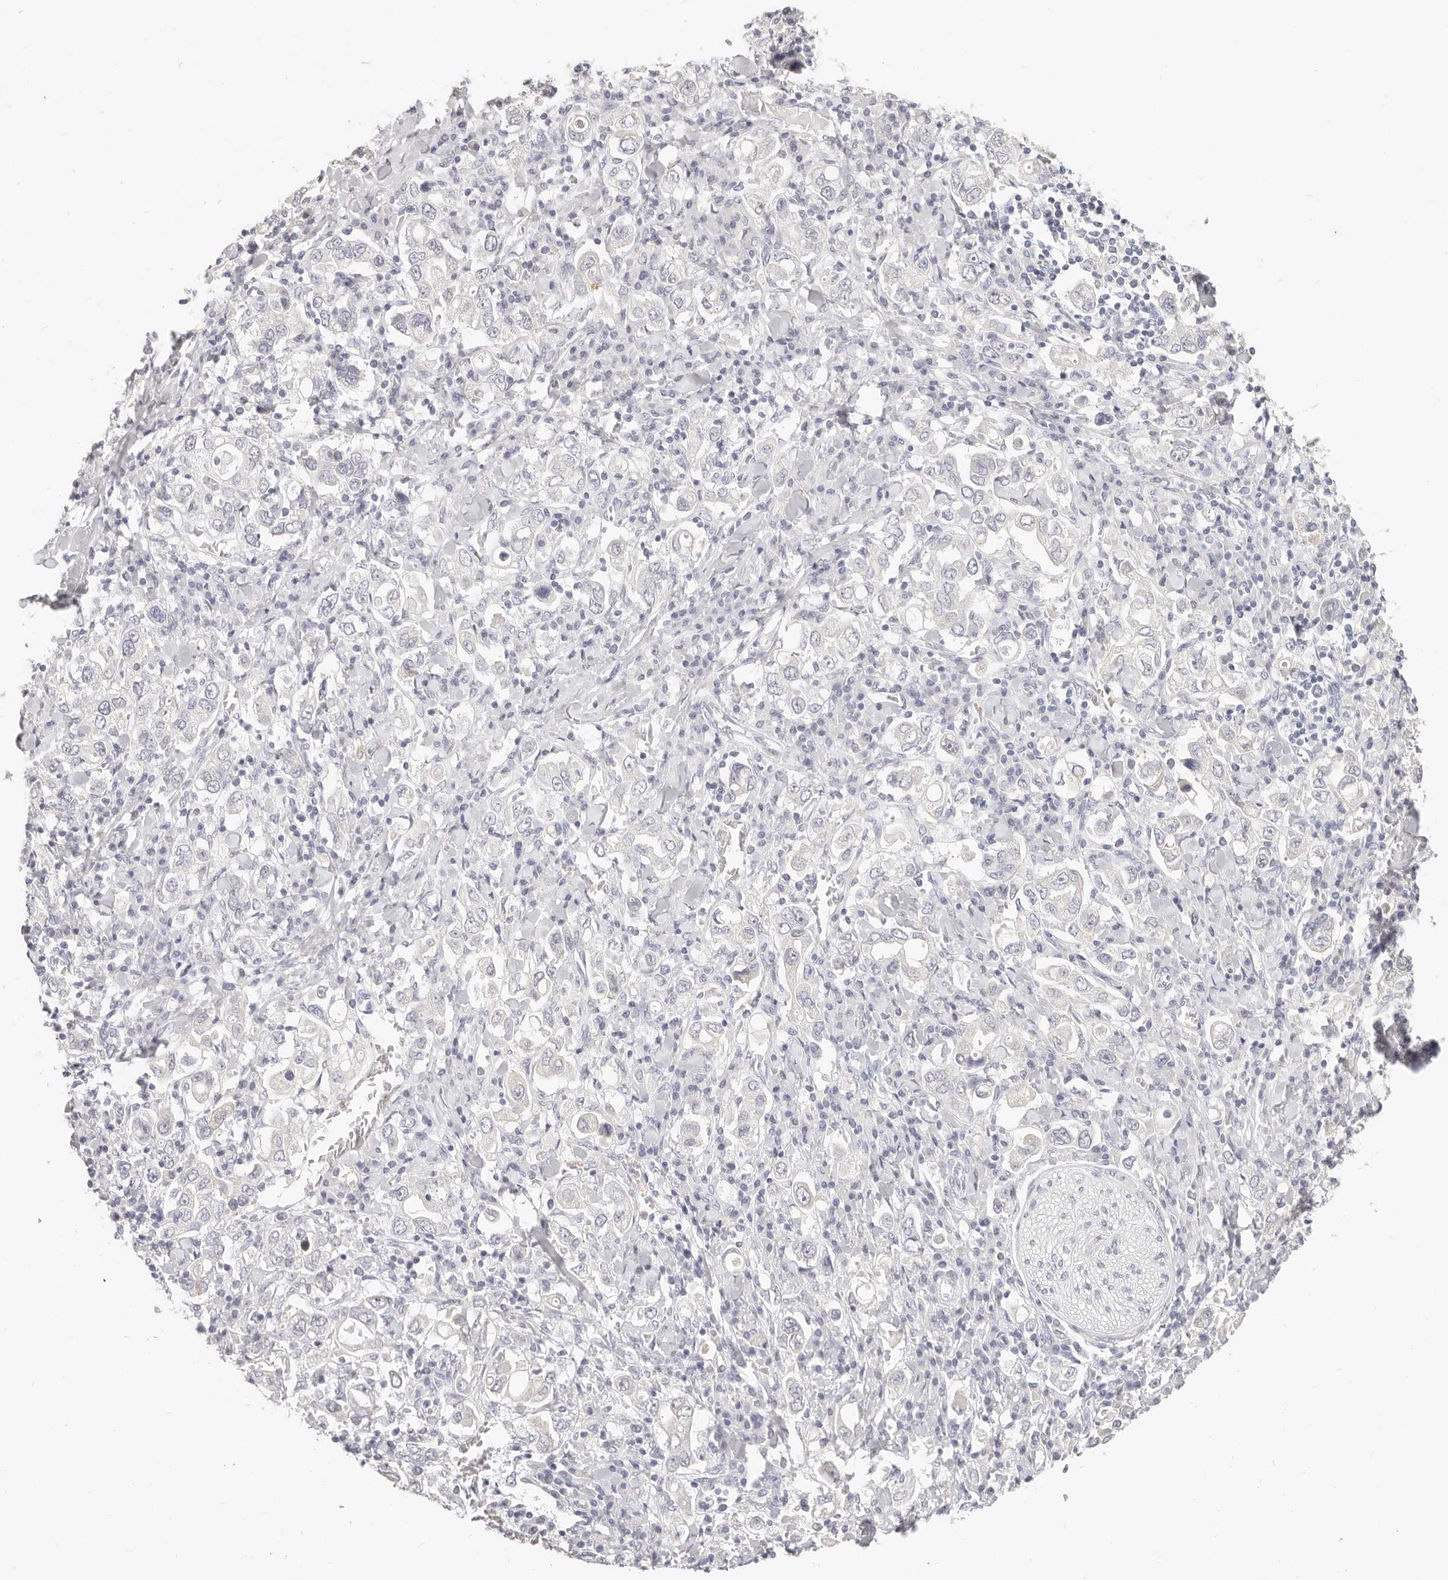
{"staining": {"intensity": "negative", "quantity": "none", "location": "none"}, "tissue": "stomach cancer", "cell_type": "Tumor cells", "image_type": "cancer", "snomed": [{"axis": "morphology", "description": "Adenocarcinoma, NOS"}, {"axis": "topography", "description": "Stomach, upper"}], "caption": "Stomach cancer (adenocarcinoma) was stained to show a protein in brown. There is no significant staining in tumor cells. (IHC, brightfield microscopy, high magnification).", "gene": "ASCL1", "patient": {"sex": "male", "age": 62}}